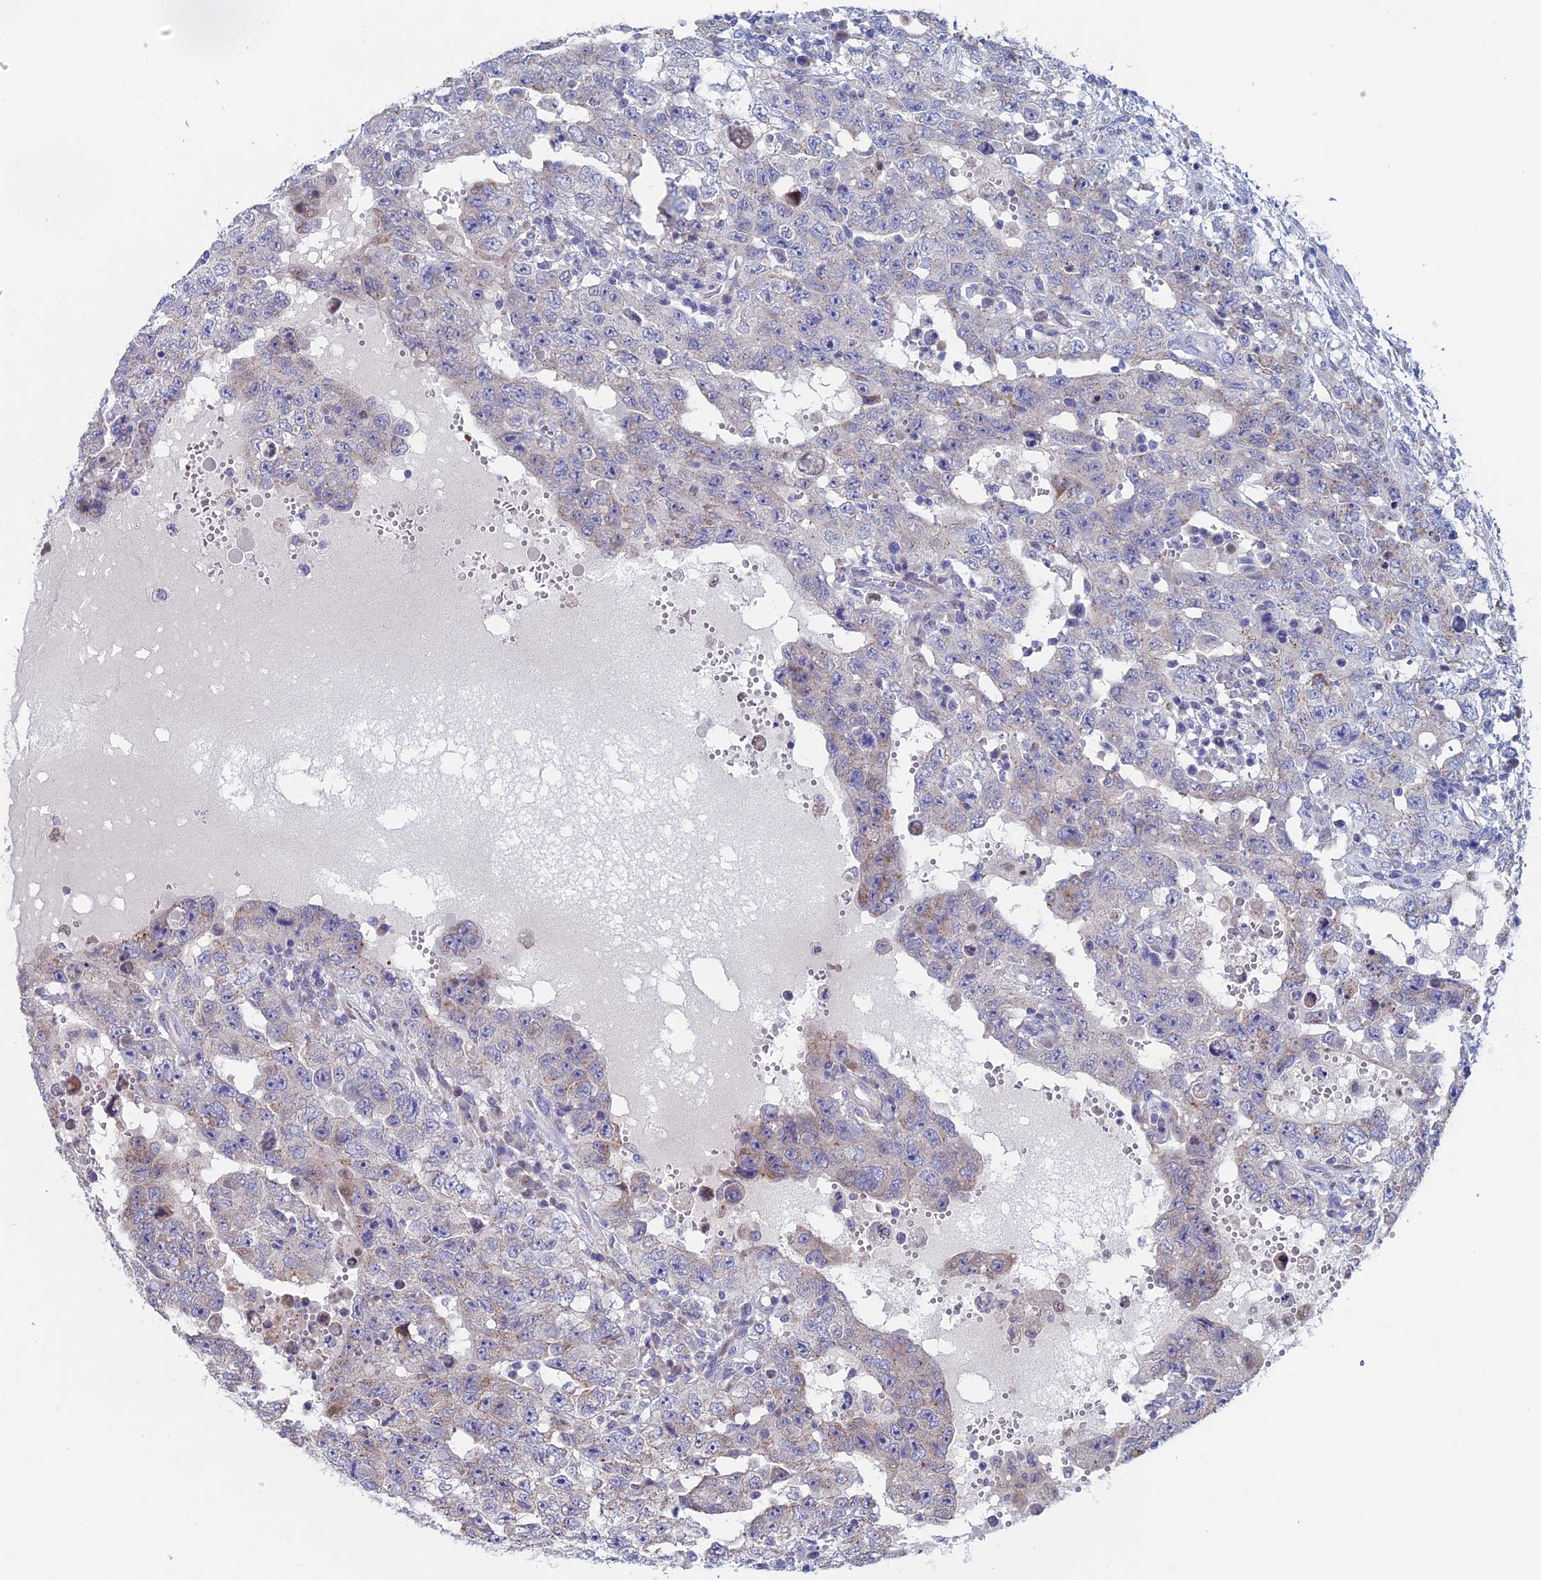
{"staining": {"intensity": "weak", "quantity": "<25%", "location": "cytoplasmic/membranous"}, "tissue": "testis cancer", "cell_type": "Tumor cells", "image_type": "cancer", "snomed": [{"axis": "morphology", "description": "Carcinoma, Embryonal, NOS"}, {"axis": "topography", "description": "Testis"}], "caption": "IHC histopathology image of neoplastic tissue: testis cancer stained with DAB reveals no significant protein positivity in tumor cells.", "gene": "NIBAN3", "patient": {"sex": "male", "age": 26}}